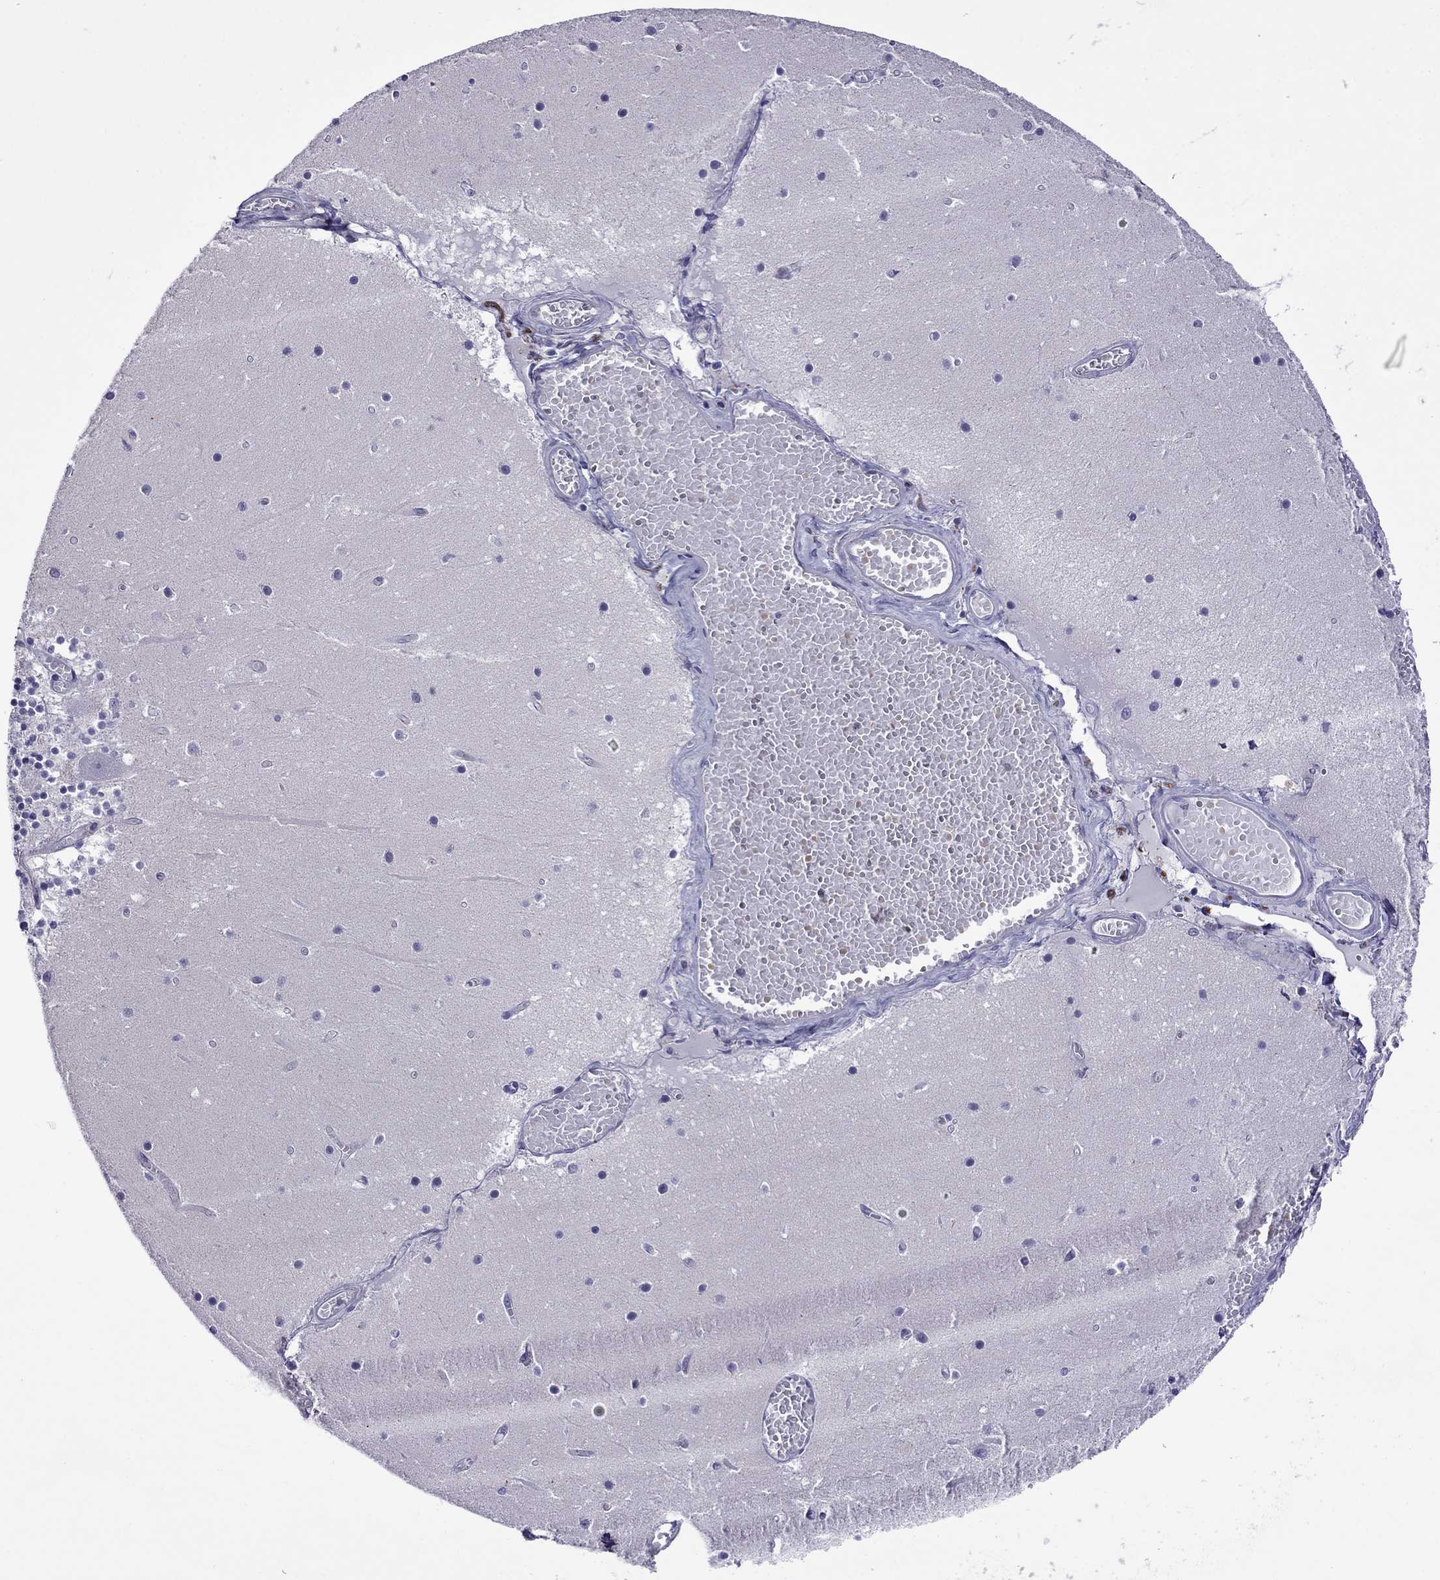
{"staining": {"intensity": "negative", "quantity": "none", "location": "none"}, "tissue": "cerebellum", "cell_type": "Cells in granular layer", "image_type": "normal", "snomed": [{"axis": "morphology", "description": "Normal tissue, NOS"}, {"axis": "topography", "description": "Cerebellum"}], "caption": "DAB (3,3'-diaminobenzidine) immunohistochemical staining of unremarkable human cerebellum shows no significant staining in cells in granular layer.", "gene": "MPZ", "patient": {"sex": "female", "age": 28}}